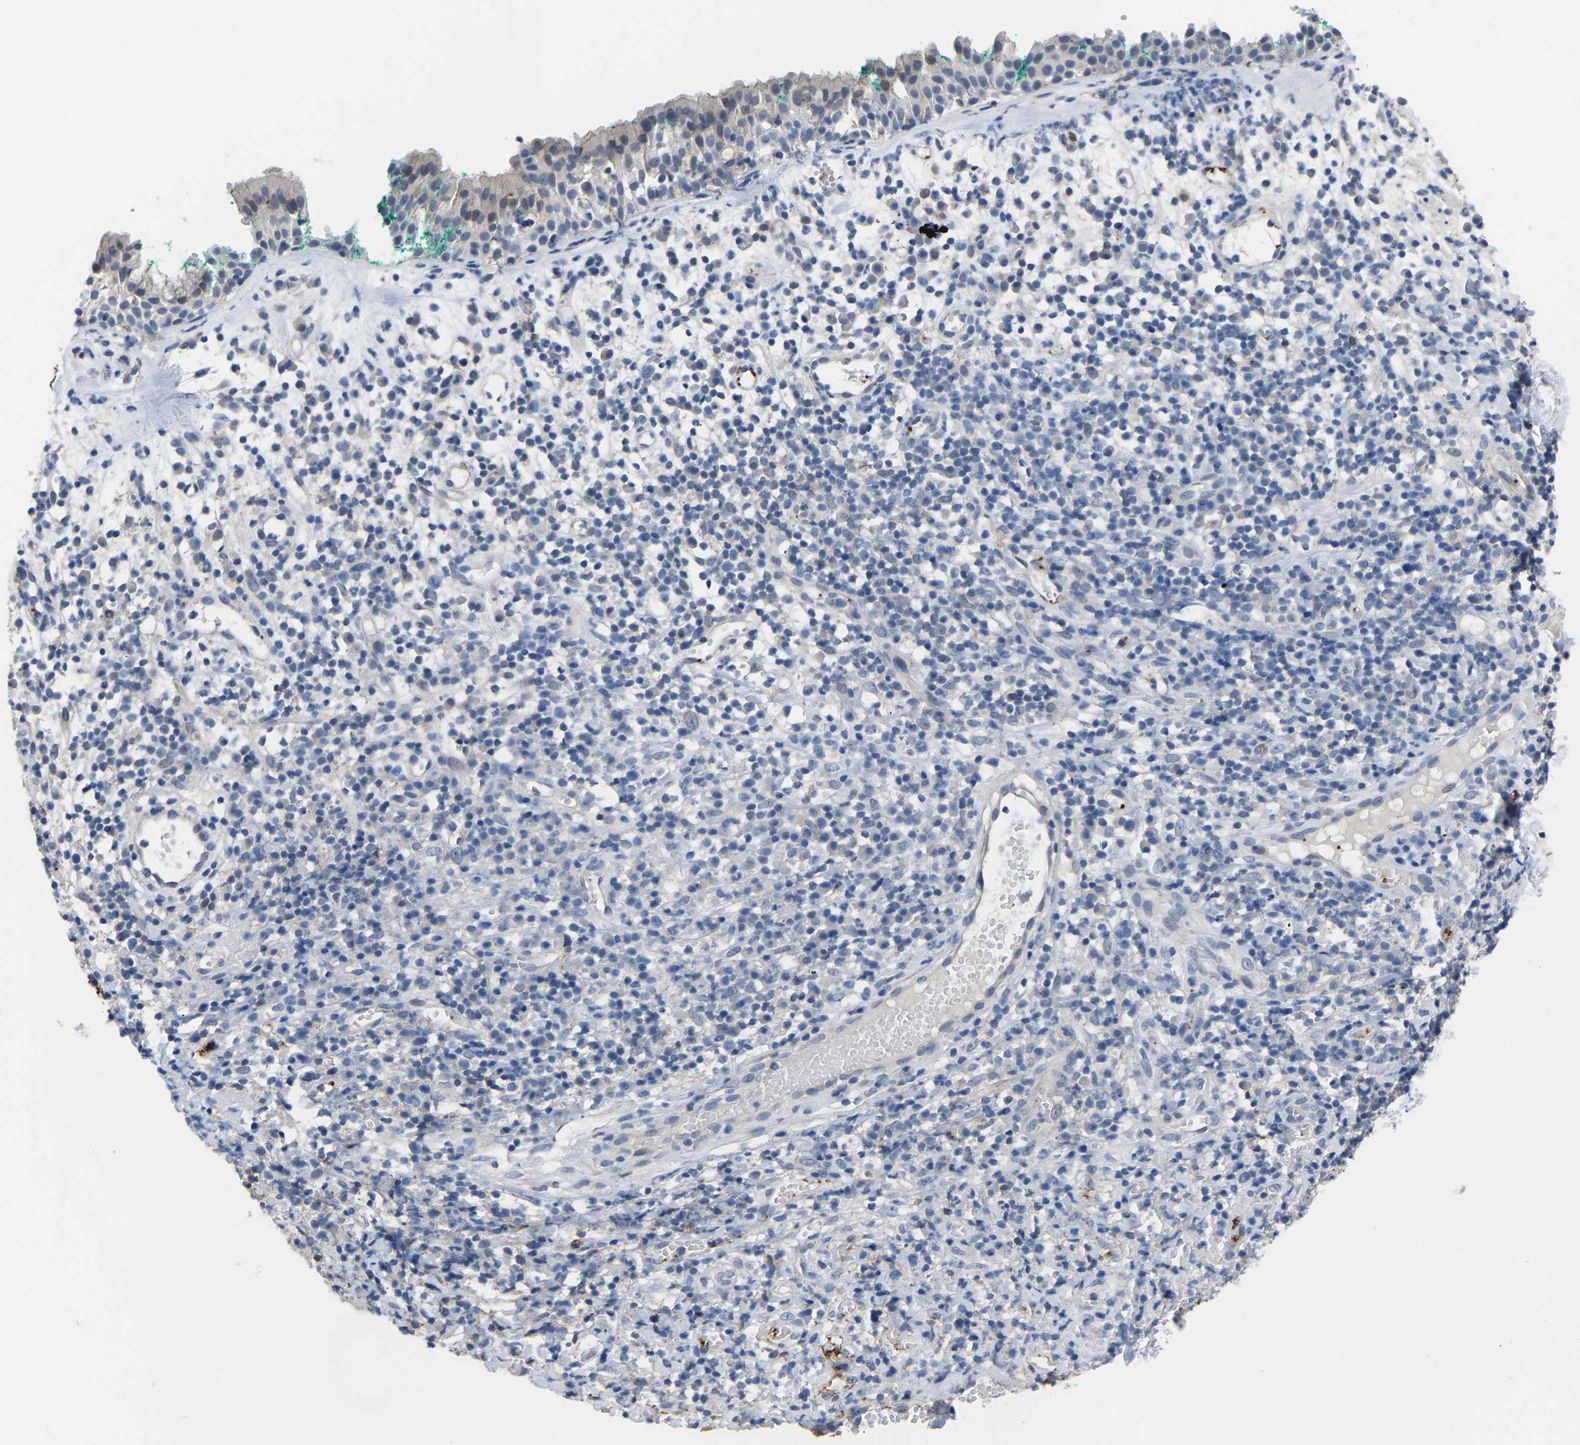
{"staining": {"intensity": "moderate", "quantity": "<25%", "location": "cytoplasmic/membranous"}, "tissue": "nasopharynx", "cell_type": "Respiratory epithelial cells", "image_type": "normal", "snomed": [{"axis": "morphology", "description": "Normal tissue, NOS"}, {"axis": "morphology", "description": "Basal cell carcinoma"}, {"axis": "topography", "description": "Cartilage tissue"}, {"axis": "topography", "description": "Nasopharynx"}, {"axis": "topography", "description": "Oral tissue"}], "caption": "Respiratory epithelial cells show low levels of moderate cytoplasmic/membranous staining in approximately <25% of cells in benign nasopharynx.", "gene": "ZNF449", "patient": {"sex": "female", "age": 77}}